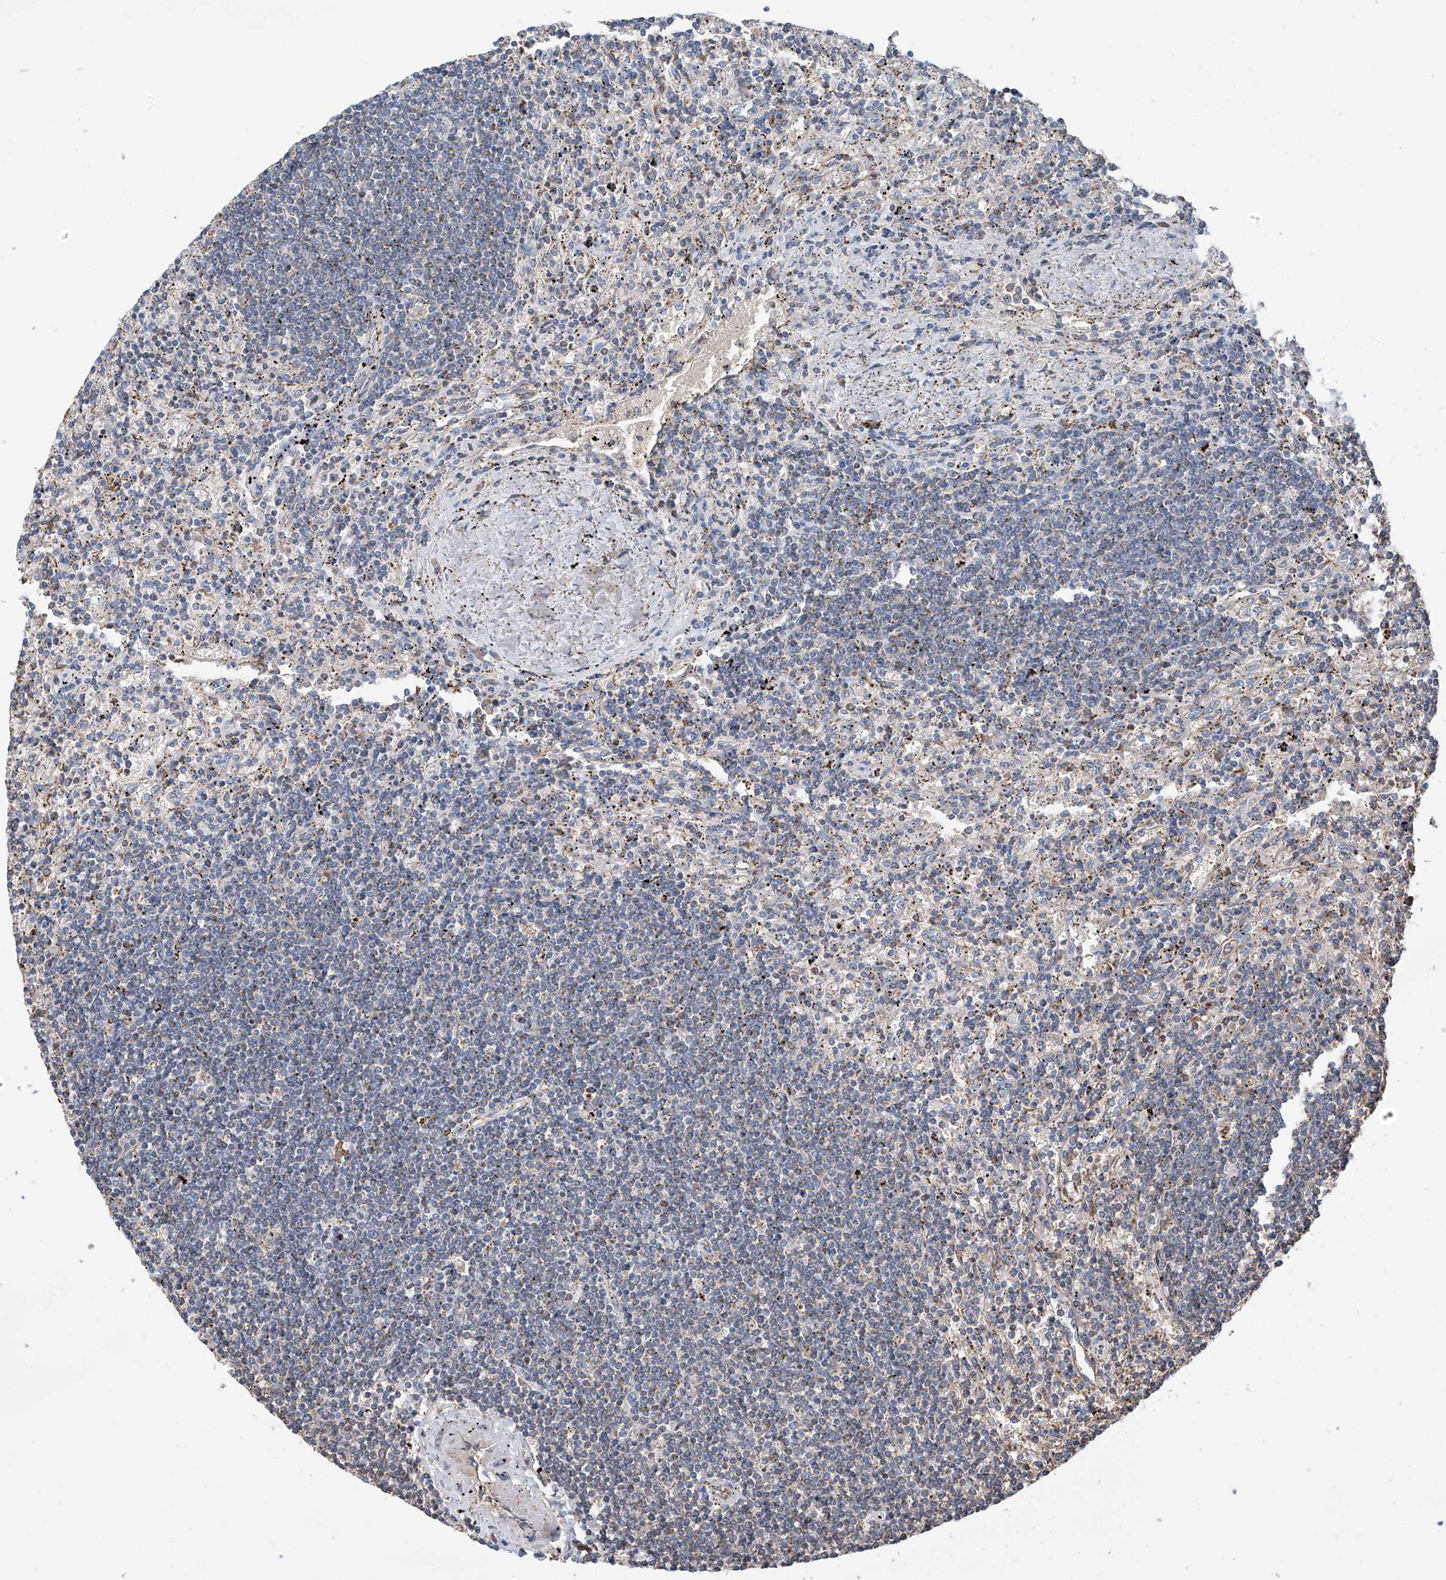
{"staining": {"intensity": "negative", "quantity": "none", "location": "none"}, "tissue": "lymphoma", "cell_type": "Tumor cells", "image_type": "cancer", "snomed": [{"axis": "morphology", "description": "Malignant lymphoma, non-Hodgkin's type, Low grade"}, {"axis": "topography", "description": "Spleen"}], "caption": "Immunohistochemistry (IHC) image of neoplastic tissue: human low-grade malignant lymphoma, non-Hodgkin's type stained with DAB (3,3'-diaminobenzidine) exhibits no significant protein expression in tumor cells.", "gene": "EOMES", "patient": {"sex": "male", "age": 76}}